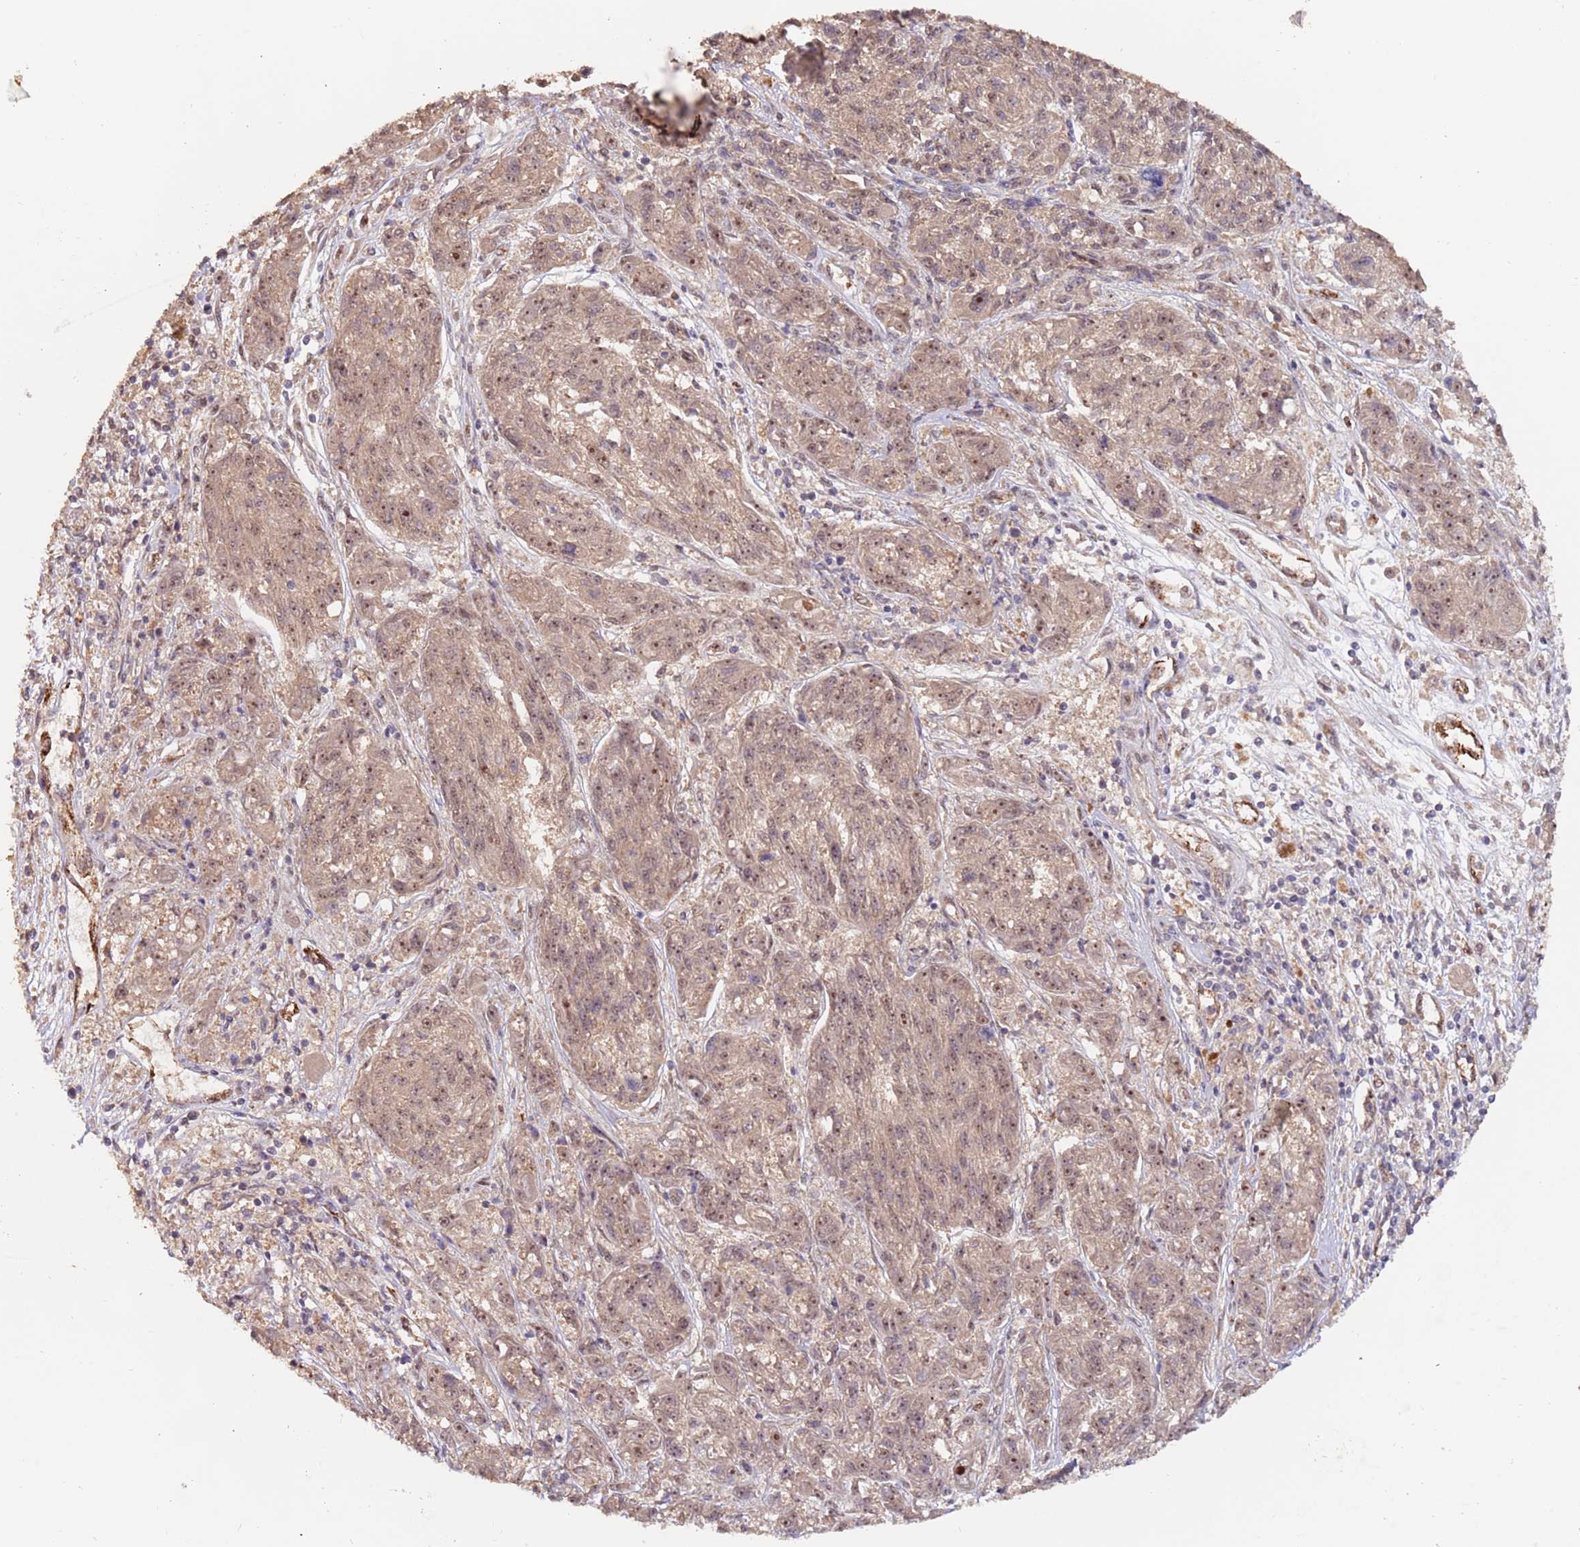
{"staining": {"intensity": "moderate", "quantity": ">75%", "location": "nuclear"}, "tissue": "melanoma", "cell_type": "Tumor cells", "image_type": "cancer", "snomed": [{"axis": "morphology", "description": "Malignant melanoma, NOS"}, {"axis": "topography", "description": "Skin"}], "caption": "Malignant melanoma tissue shows moderate nuclear staining in about >75% of tumor cells, visualized by immunohistochemistry. The staining was performed using DAB (3,3'-diaminobenzidine), with brown indicating positive protein expression. Nuclei are stained blue with hematoxylin.", "gene": "RFXANK", "patient": {"sex": "male", "age": 53}}